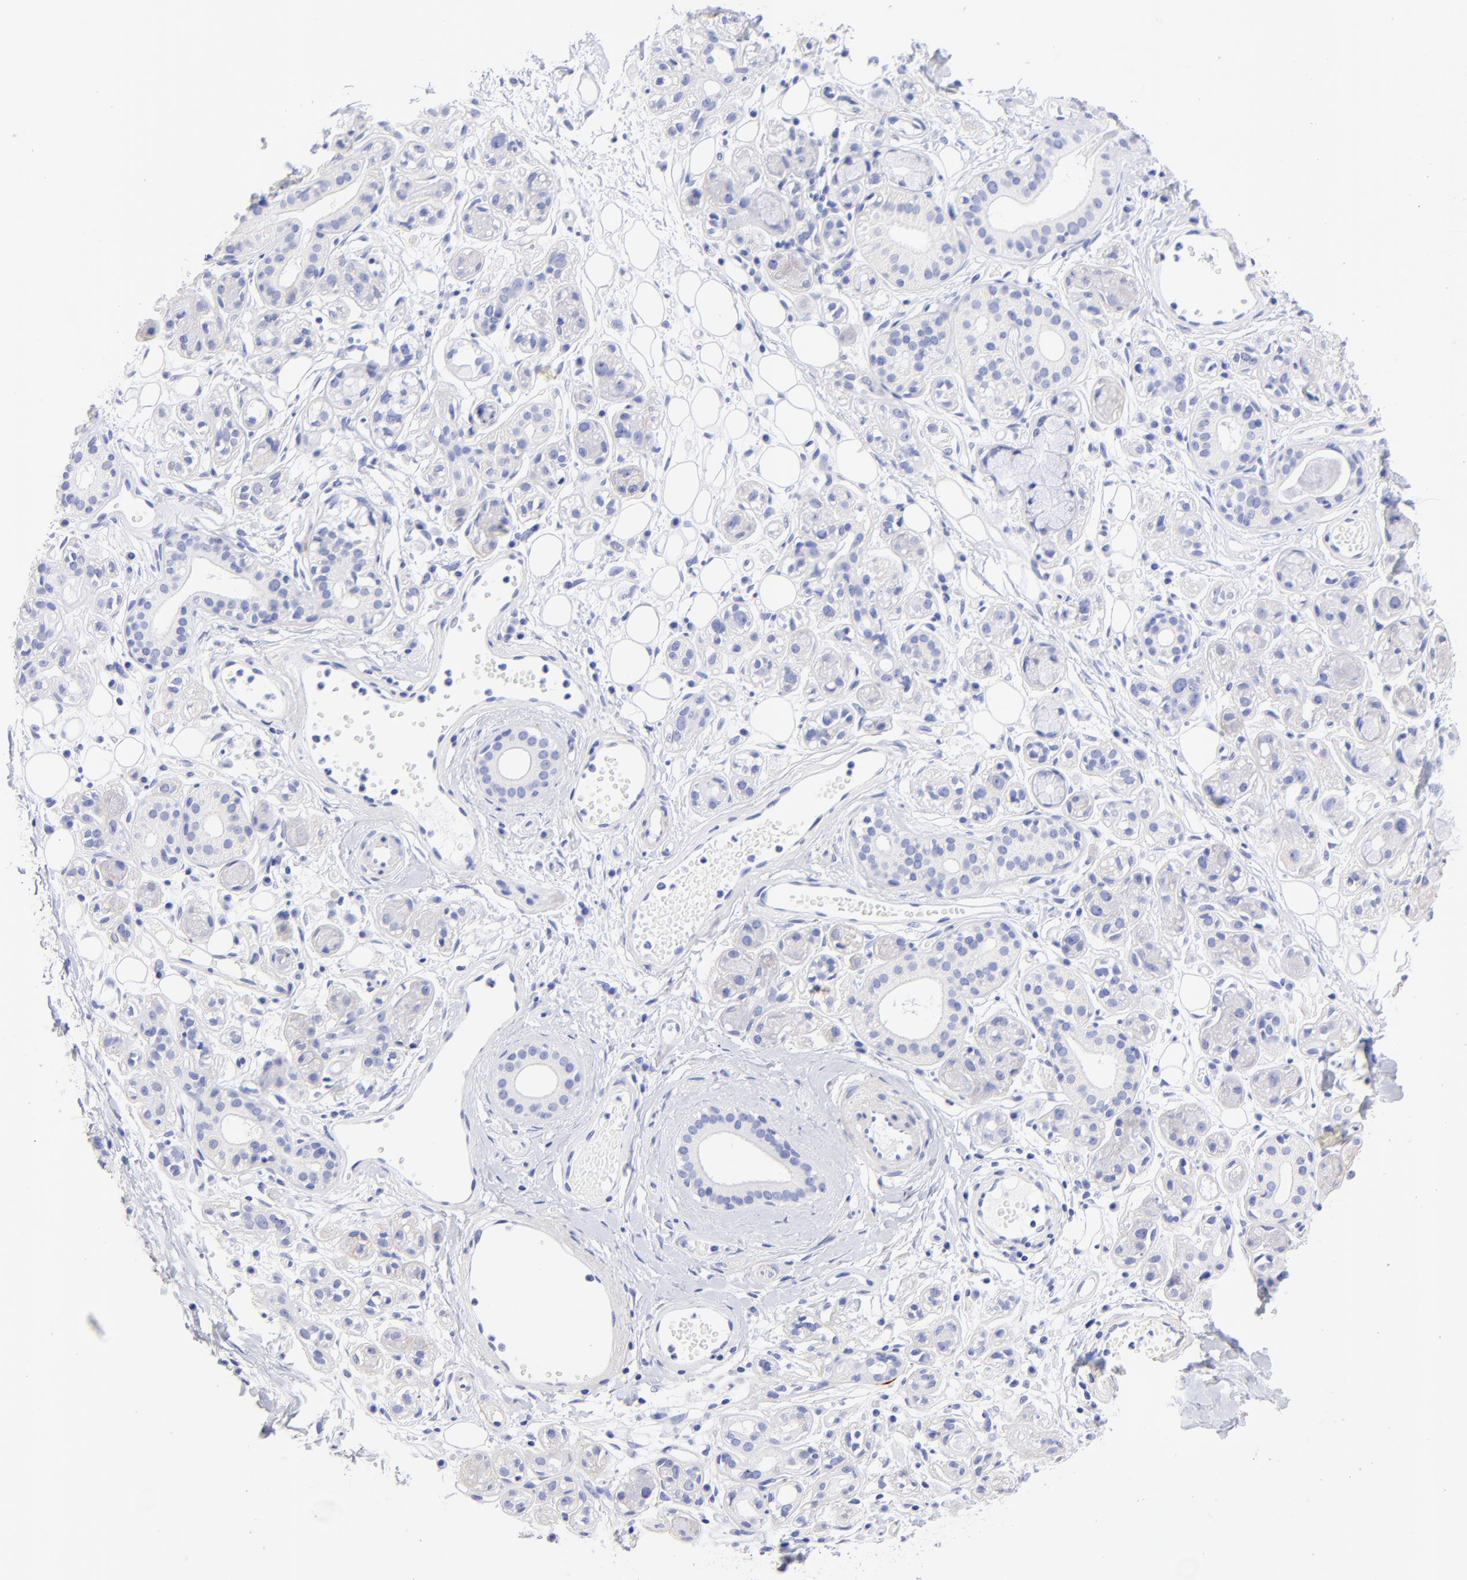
{"staining": {"intensity": "negative", "quantity": "none", "location": "none"}, "tissue": "salivary gland", "cell_type": "Glandular cells", "image_type": "normal", "snomed": [{"axis": "morphology", "description": "Normal tissue, NOS"}, {"axis": "topography", "description": "Salivary gland"}], "caption": "Immunohistochemical staining of benign salivary gland shows no significant positivity in glandular cells. Nuclei are stained in blue.", "gene": "C1QTNF6", "patient": {"sex": "male", "age": 54}}